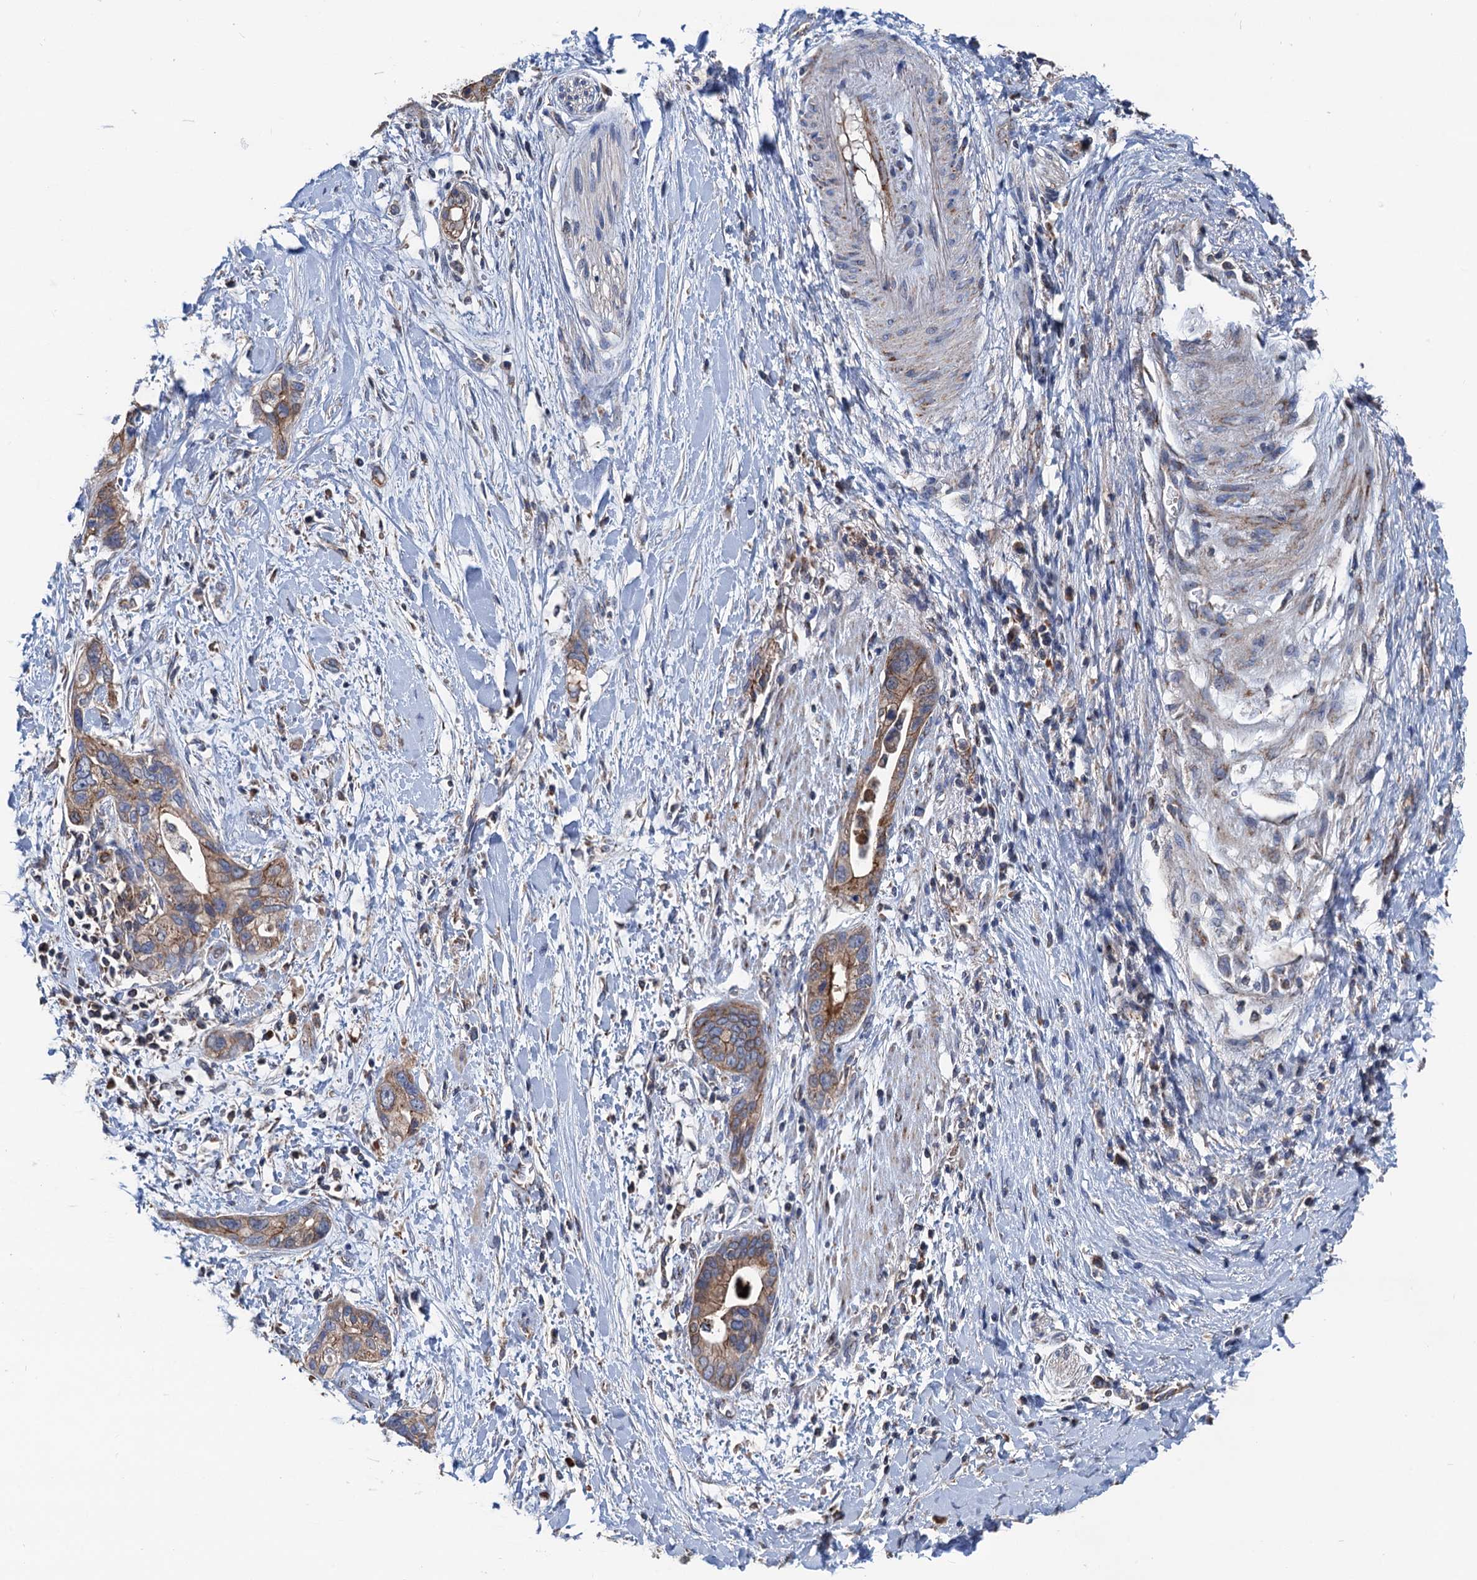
{"staining": {"intensity": "moderate", "quantity": ">75%", "location": "cytoplasmic/membranous"}, "tissue": "pancreatic cancer", "cell_type": "Tumor cells", "image_type": "cancer", "snomed": [{"axis": "morphology", "description": "Normal tissue, NOS"}, {"axis": "morphology", "description": "Adenocarcinoma, NOS"}, {"axis": "topography", "description": "Pancreas"}, {"axis": "topography", "description": "Peripheral nerve tissue"}], "caption": "Pancreatic cancer (adenocarcinoma) tissue reveals moderate cytoplasmic/membranous staining in approximately >75% of tumor cells, visualized by immunohistochemistry.", "gene": "DGLUCY", "patient": {"sex": "male", "age": 59}}